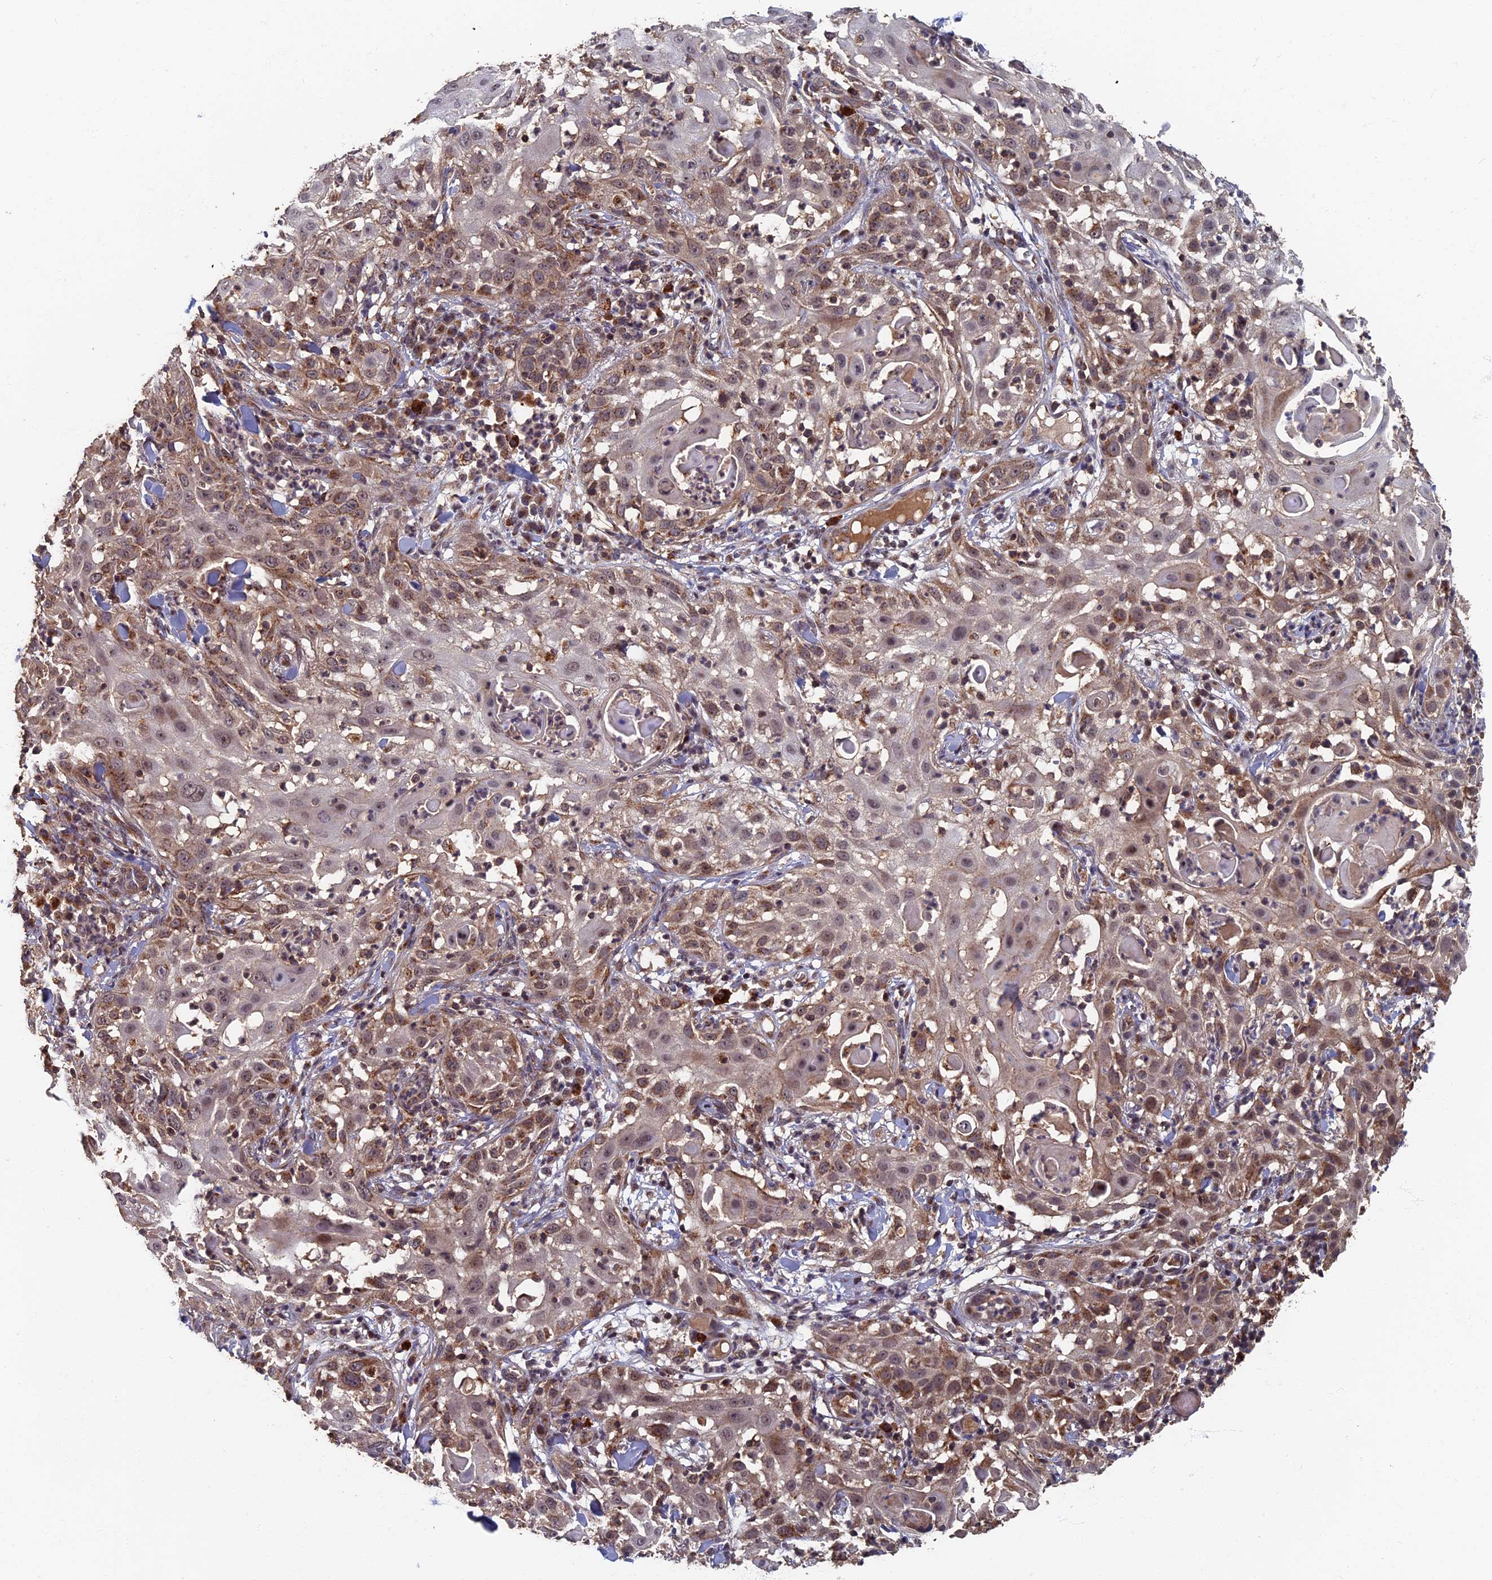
{"staining": {"intensity": "weak", "quantity": "25%-75%", "location": "cytoplasmic/membranous,nuclear"}, "tissue": "skin cancer", "cell_type": "Tumor cells", "image_type": "cancer", "snomed": [{"axis": "morphology", "description": "Squamous cell carcinoma, NOS"}, {"axis": "topography", "description": "Skin"}], "caption": "This photomicrograph demonstrates squamous cell carcinoma (skin) stained with IHC to label a protein in brown. The cytoplasmic/membranous and nuclear of tumor cells show weak positivity for the protein. Nuclei are counter-stained blue.", "gene": "RASGRF1", "patient": {"sex": "female", "age": 44}}